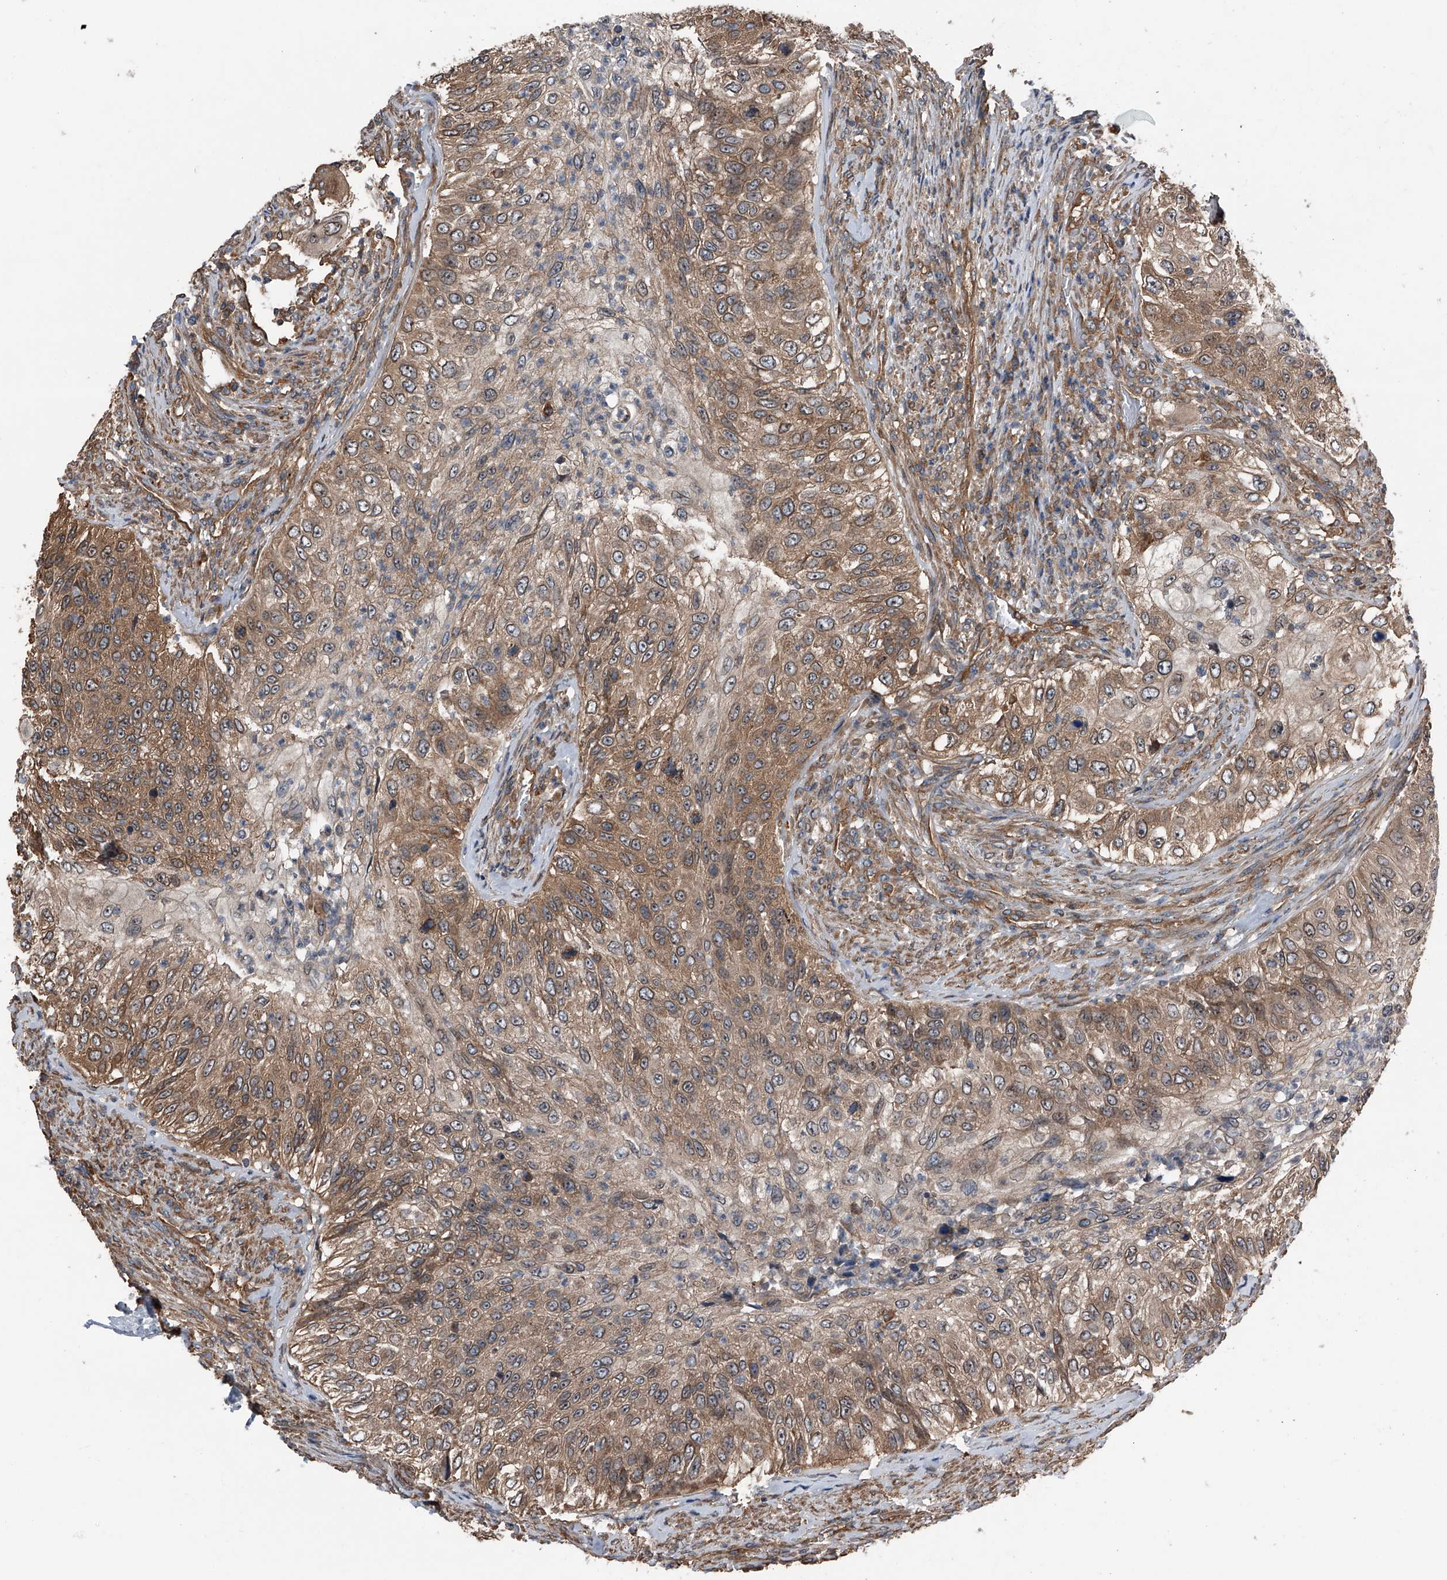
{"staining": {"intensity": "moderate", "quantity": ">75%", "location": "cytoplasmic/membranous"}, "tissue": "urothelial cancer", "cell_type": "Tumor cells", "image_type": "cancer", "snomed": [{"axis": "morphology", "description": "Urothelial carcinoma, High grade"}, {"axis": "topography", "description": "Urinary bladder"}], "caption": "This is a micrograph of immunohistochemistry staining of urothelial cancer, which shows moderate staining in the cytoplasmic/membranous of tumor cells.", "gene": "KCNJ2", "patient": {"sex": "female", "age": 60}}